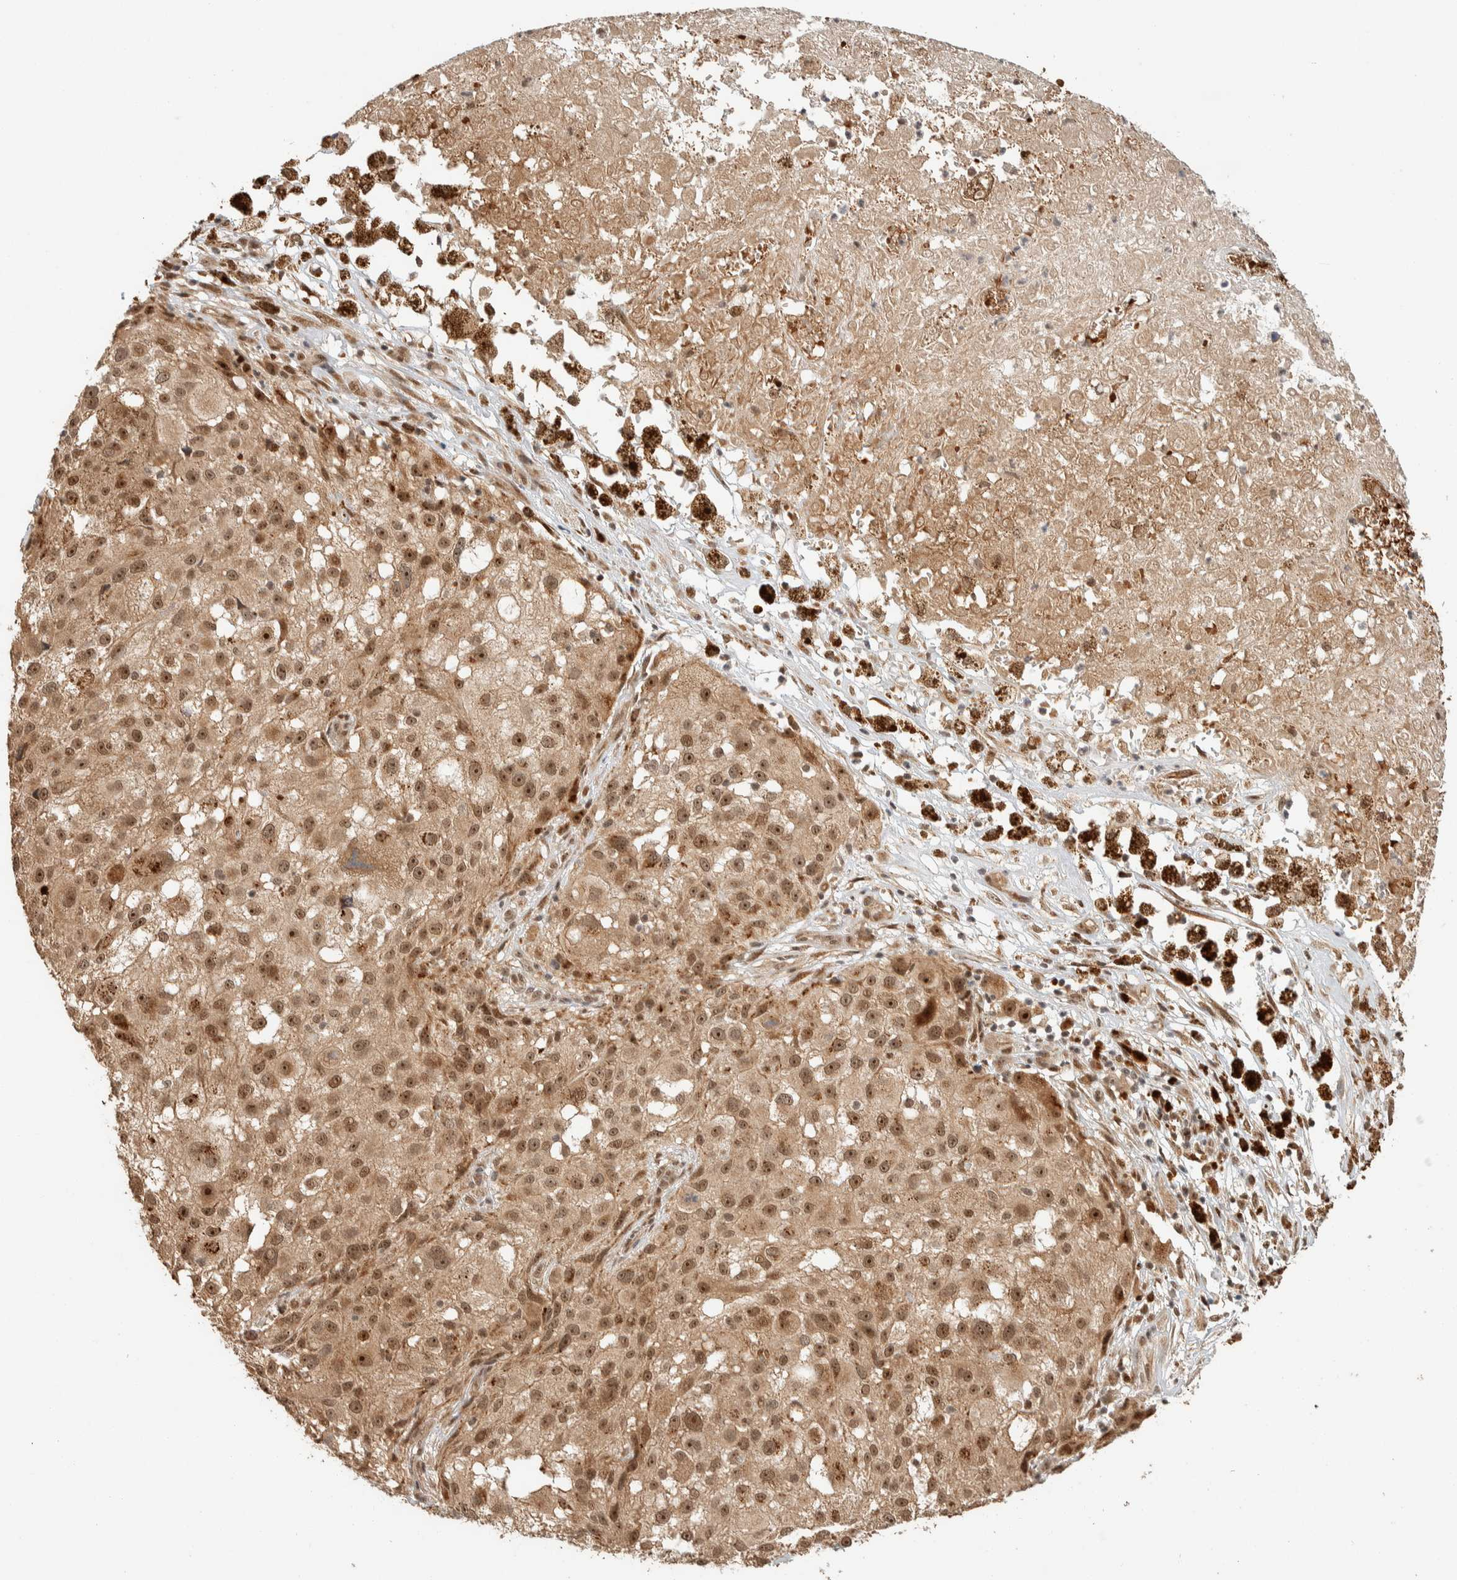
{"staining": {"intensity": "moderate", "quantity": ">75%", "location": "cytoplasmic/membranous,nuclear"}, "tissue": "melanoma", "cell_type": "Tumor cells", "image_type": "cancer", "snomed": [{"axis": "morphology", "description": "Necrosis, NOS"}, {"axis": "morphology", "description": "Malignant melanoma, NOS"}, {"axis": "topography", "description": "Skin"}], "caption": "About >75% of tumor cells in melanoma demonstrate moderate cytoplasmic/membranous and nuclear protein staining as visualized by brown immunohistochemical staining.", "gene": "ZBTB2", "patient": {"sex": "female", "age": 87}}